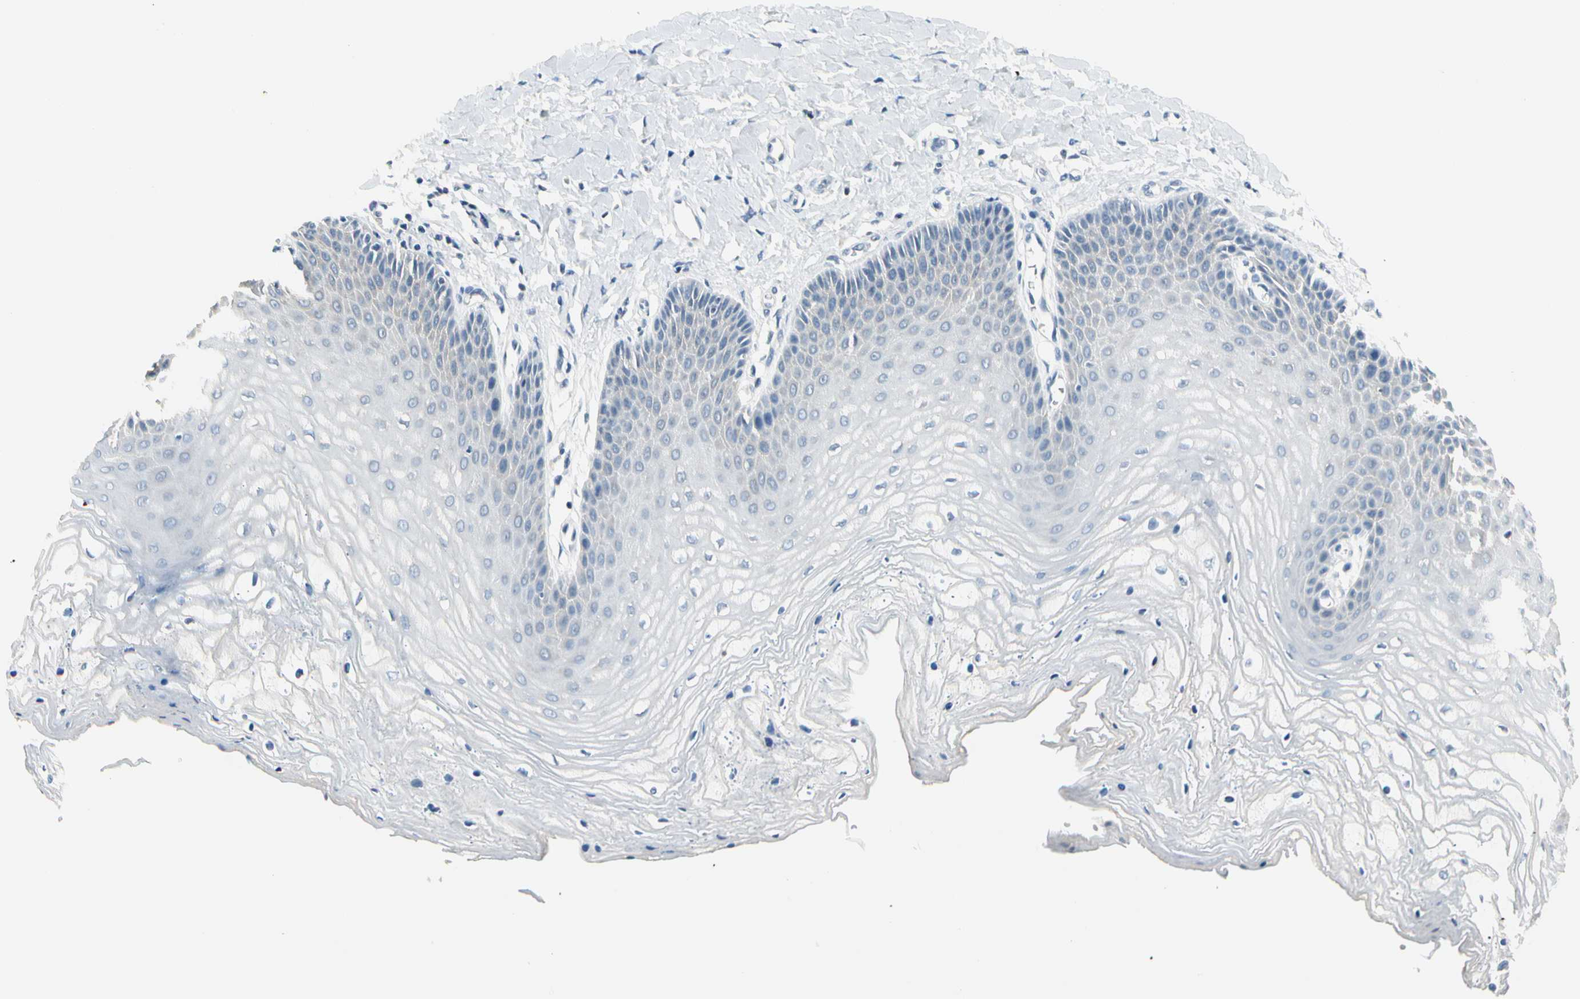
{"staining": {"intensity": "negative", "quantity": "none", "location": "none"}, "tissue": "vagina", "cell_type": "Squamous epithelial cells", "image_type": "normal", "snomed": [{"axis": "morphology", "description": "Normal tissue, NOS"}, {"axis": "topography", "description": "Vagina"}], "caption": "Protein analysis of normal vagina demonstrates no significant positivity in squamous epithelial cells.", "gene": "ZSCAN1", "patient": {"sex": "female", "age": 68}}